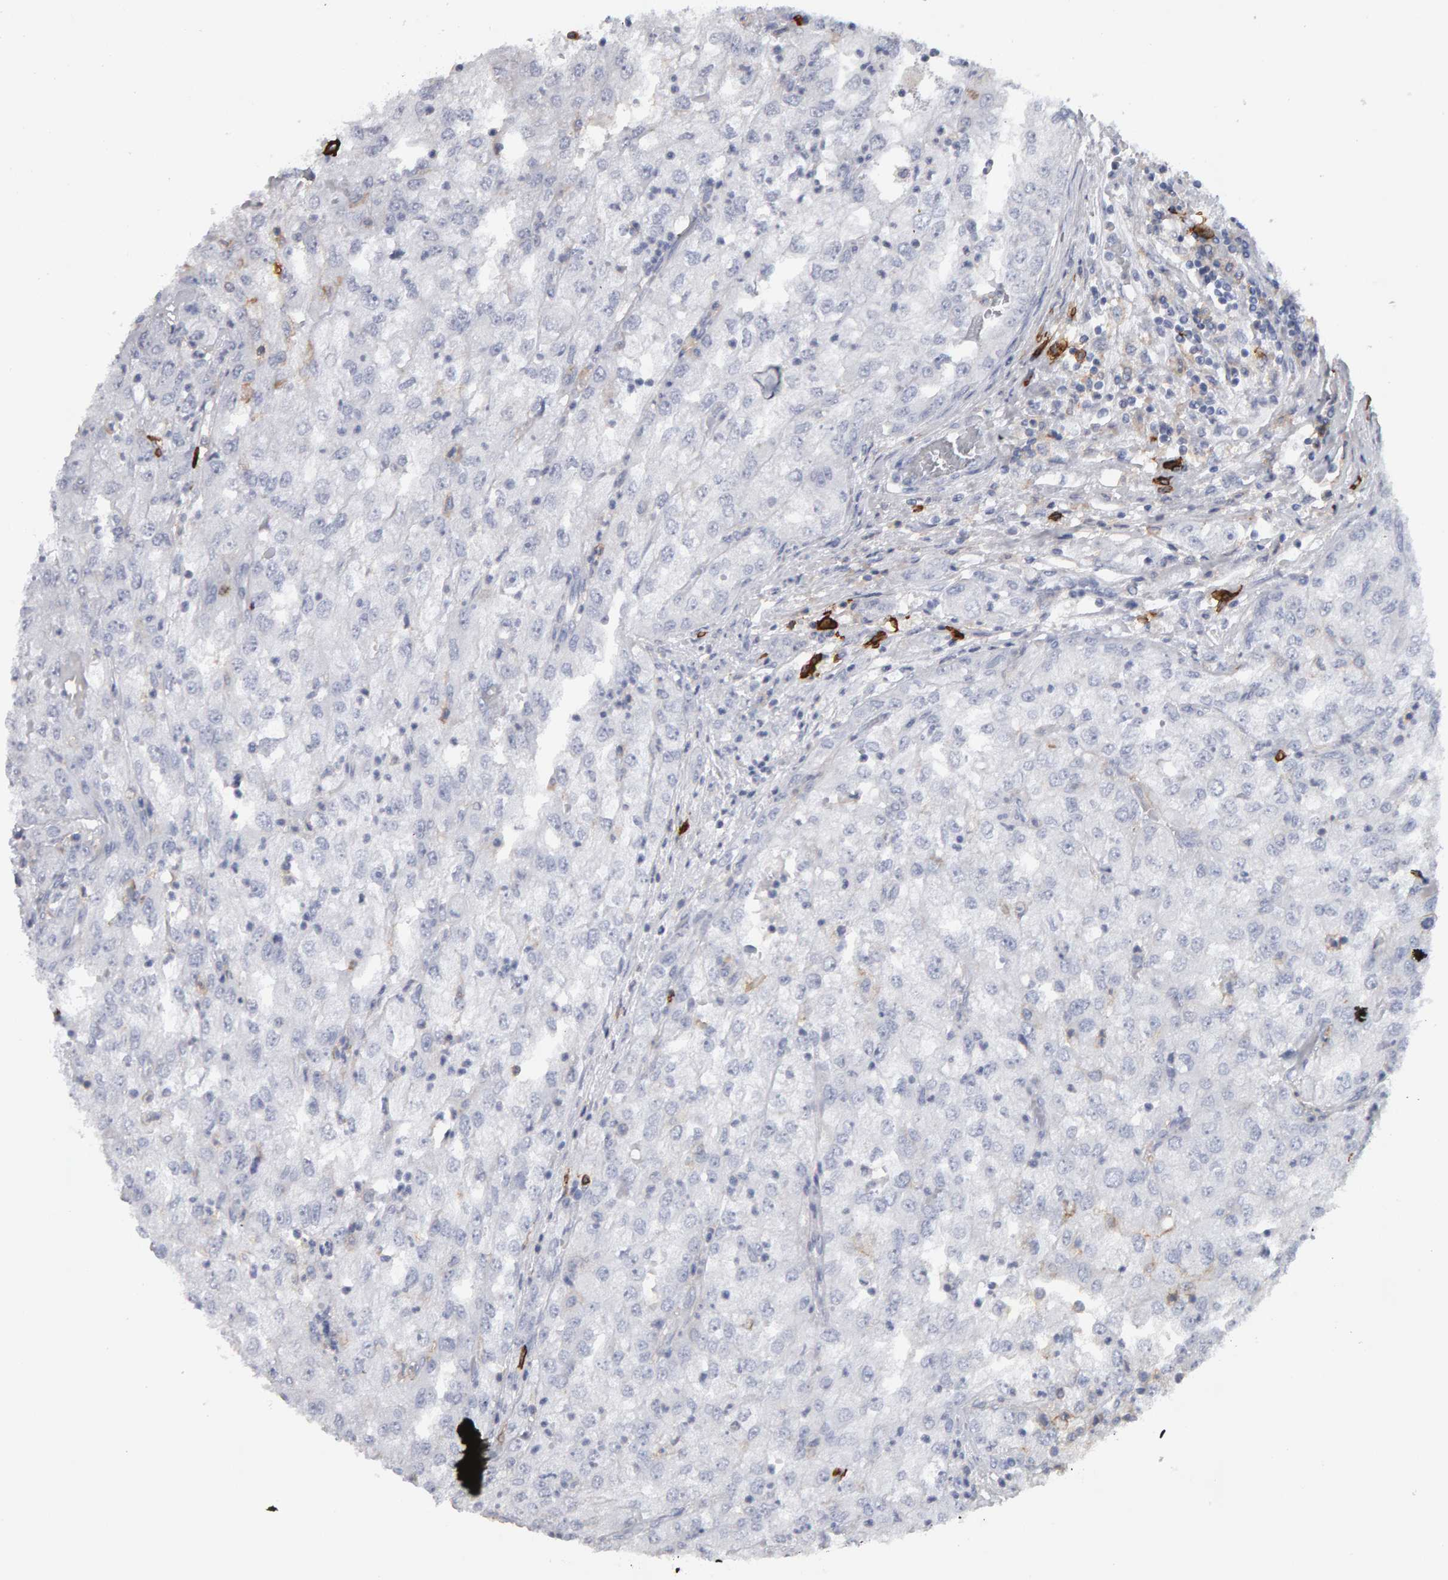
{"staining": {"intensity": "negative", "quantity": "none", "location": "none"}, "tissue": "renal cancer", "cell_type": "Tumor cells", "image_type": "cancer", "snomed": [{"axis": "morphology", "description": "Adenocarcinoma, NOS"}, {"axis": "topography", "description": "Kidney"}], "caption": "This is an immunohistochemistry (IHC) photomicrograph of human renal cancer (adenocarcinoma). There is no expression in tumor cells.", "gene": "CD38", "patient": {"sex": "female", "age": 54}}